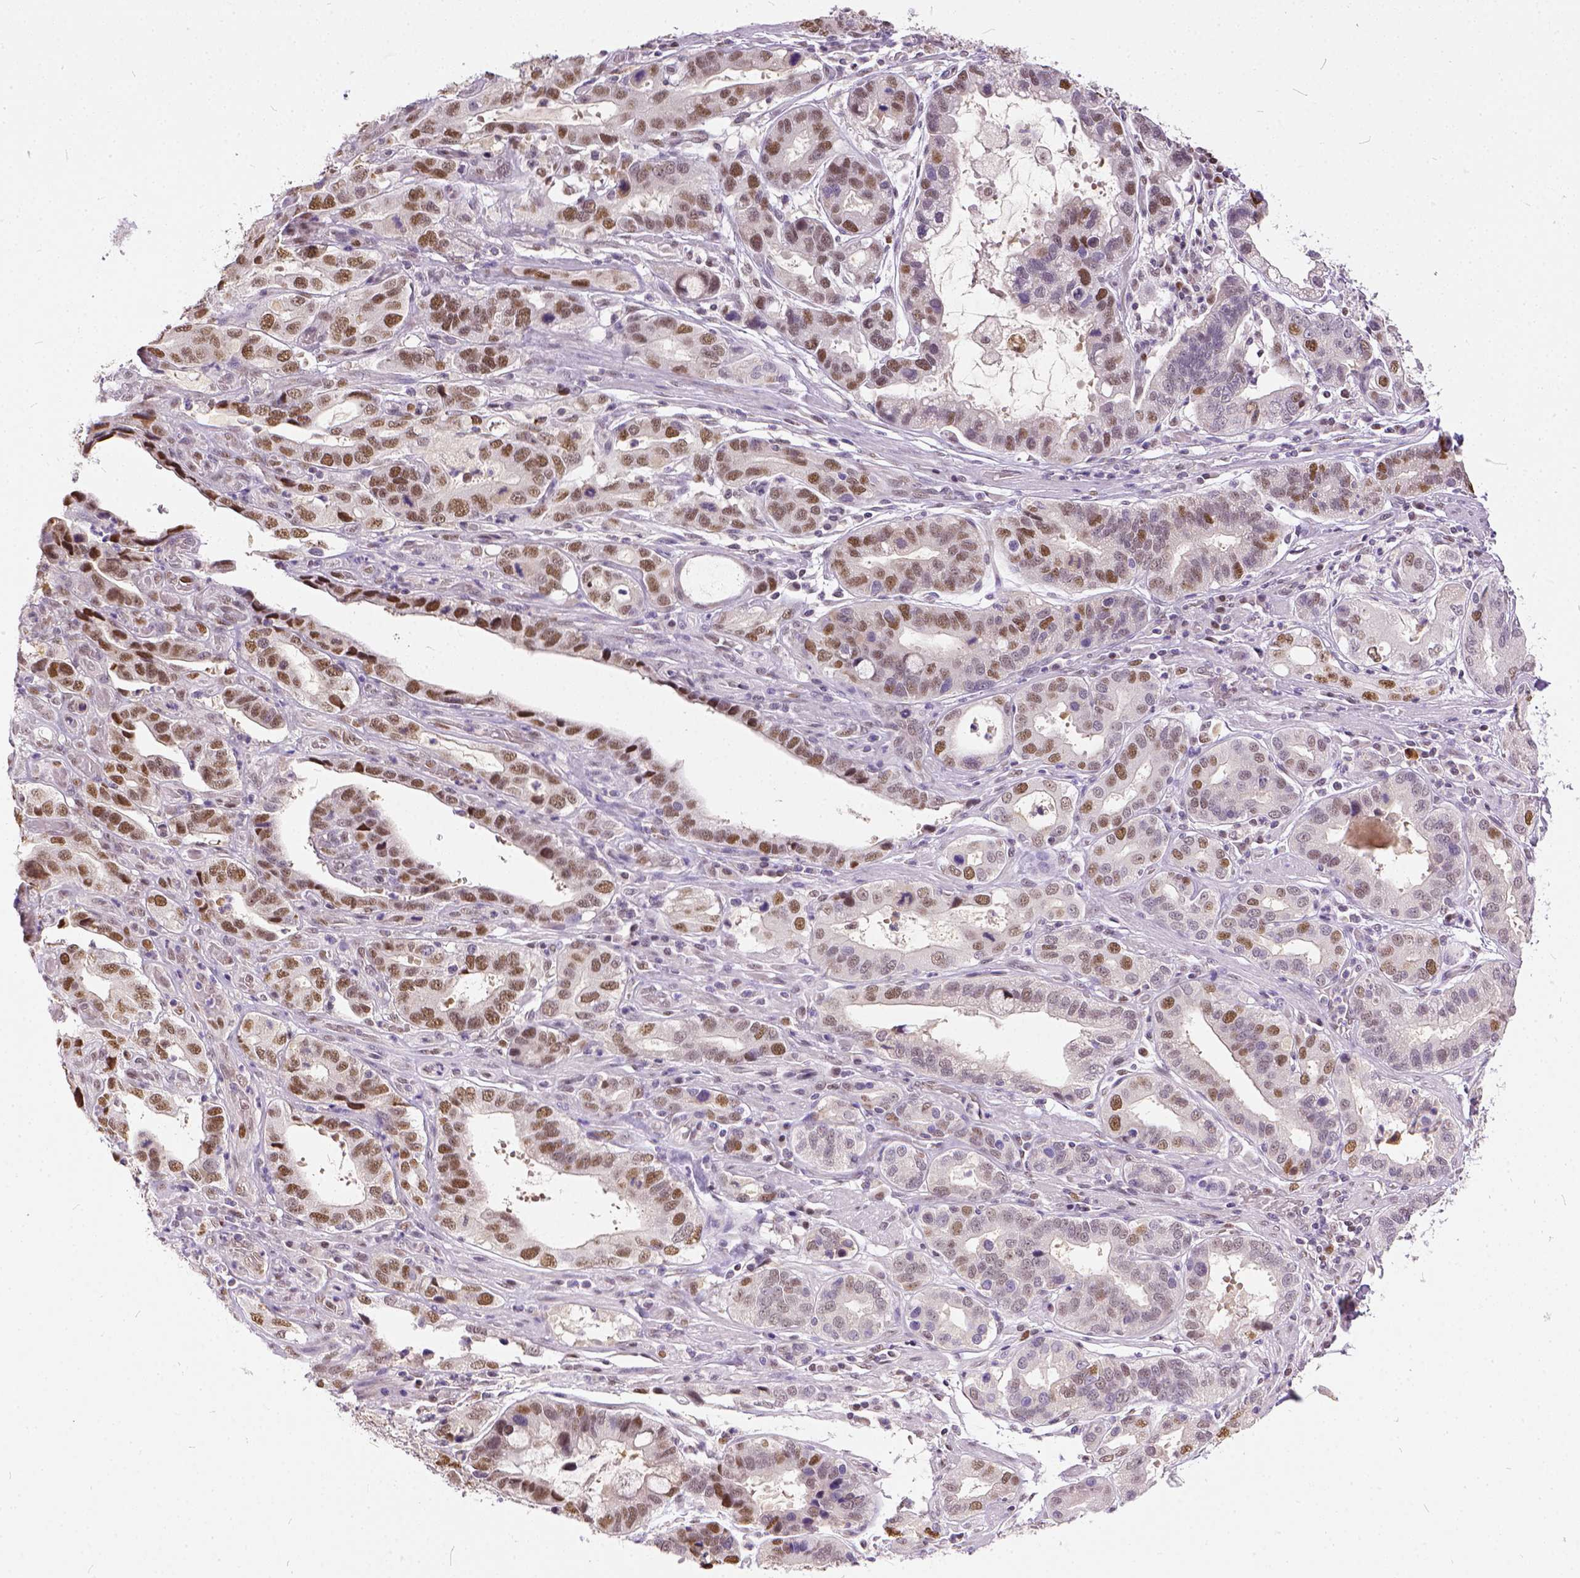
{"staining": {"intensity": "moderate", "quantity": ">75%", "location": "nuclear"}, "tissue": "stomach cancer", "cell_type": "Tumor cells", "image_type": "cancer", "snomed": [{"axis": "morphology", "description": "Adenocarcinoma, NOS"}, {"axis": "topography", "description": "Stomach, lower"}], "caption": "Human stomach cancer stained for a protein (brown) demonstrates moderate nuclear positive staining in approximately >75% of tumor cells.", "gene": "ERCC1", "patient": {"sex": "female", "age": 76}}